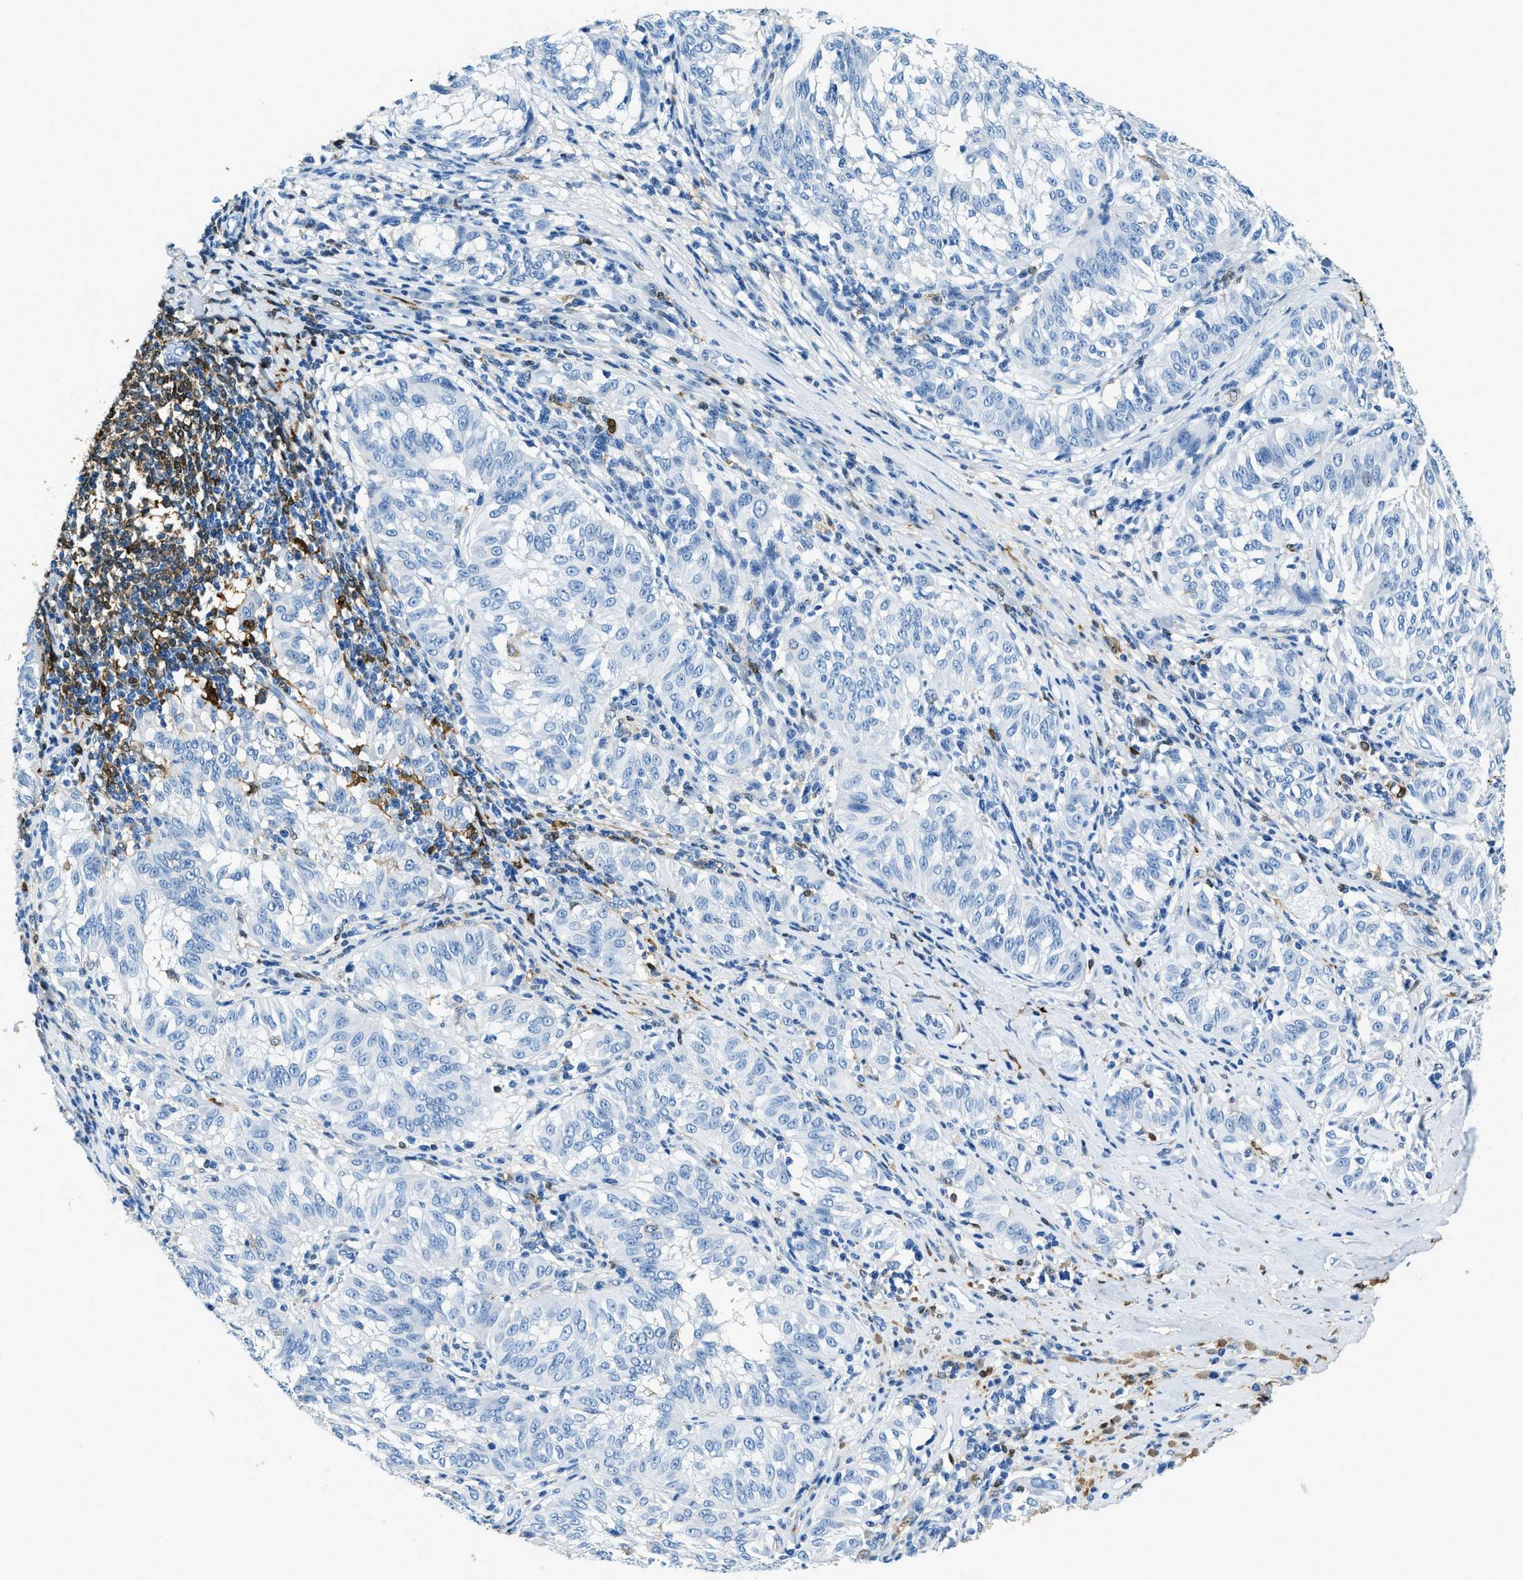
{"staining": {"intensity": "negative", "quantity": "none", "location": "none"}, "tissue": "melanoma", "cell_type": "Tumor cells", "image_type": "cancer", "snomed": [{"axis": "morphology", "description": "Malignant melanoma, NOS"}, {"axis": "topography", "description": "Skin"}], "caption": "This photomicrograph is of malignant melanoma stained with immunohistochemistry (IHC) to label a protein in brown with the nuclei are counter-stained blue. There is no expression in tumor cells. The staining was performed using DAB to visualize the protein expression in brown, while the nuclei were stained in blue with hematoxylin (Magnification: 20x).", "gene": "CAPG", "patient": {"sex": "female", "age": 72}}